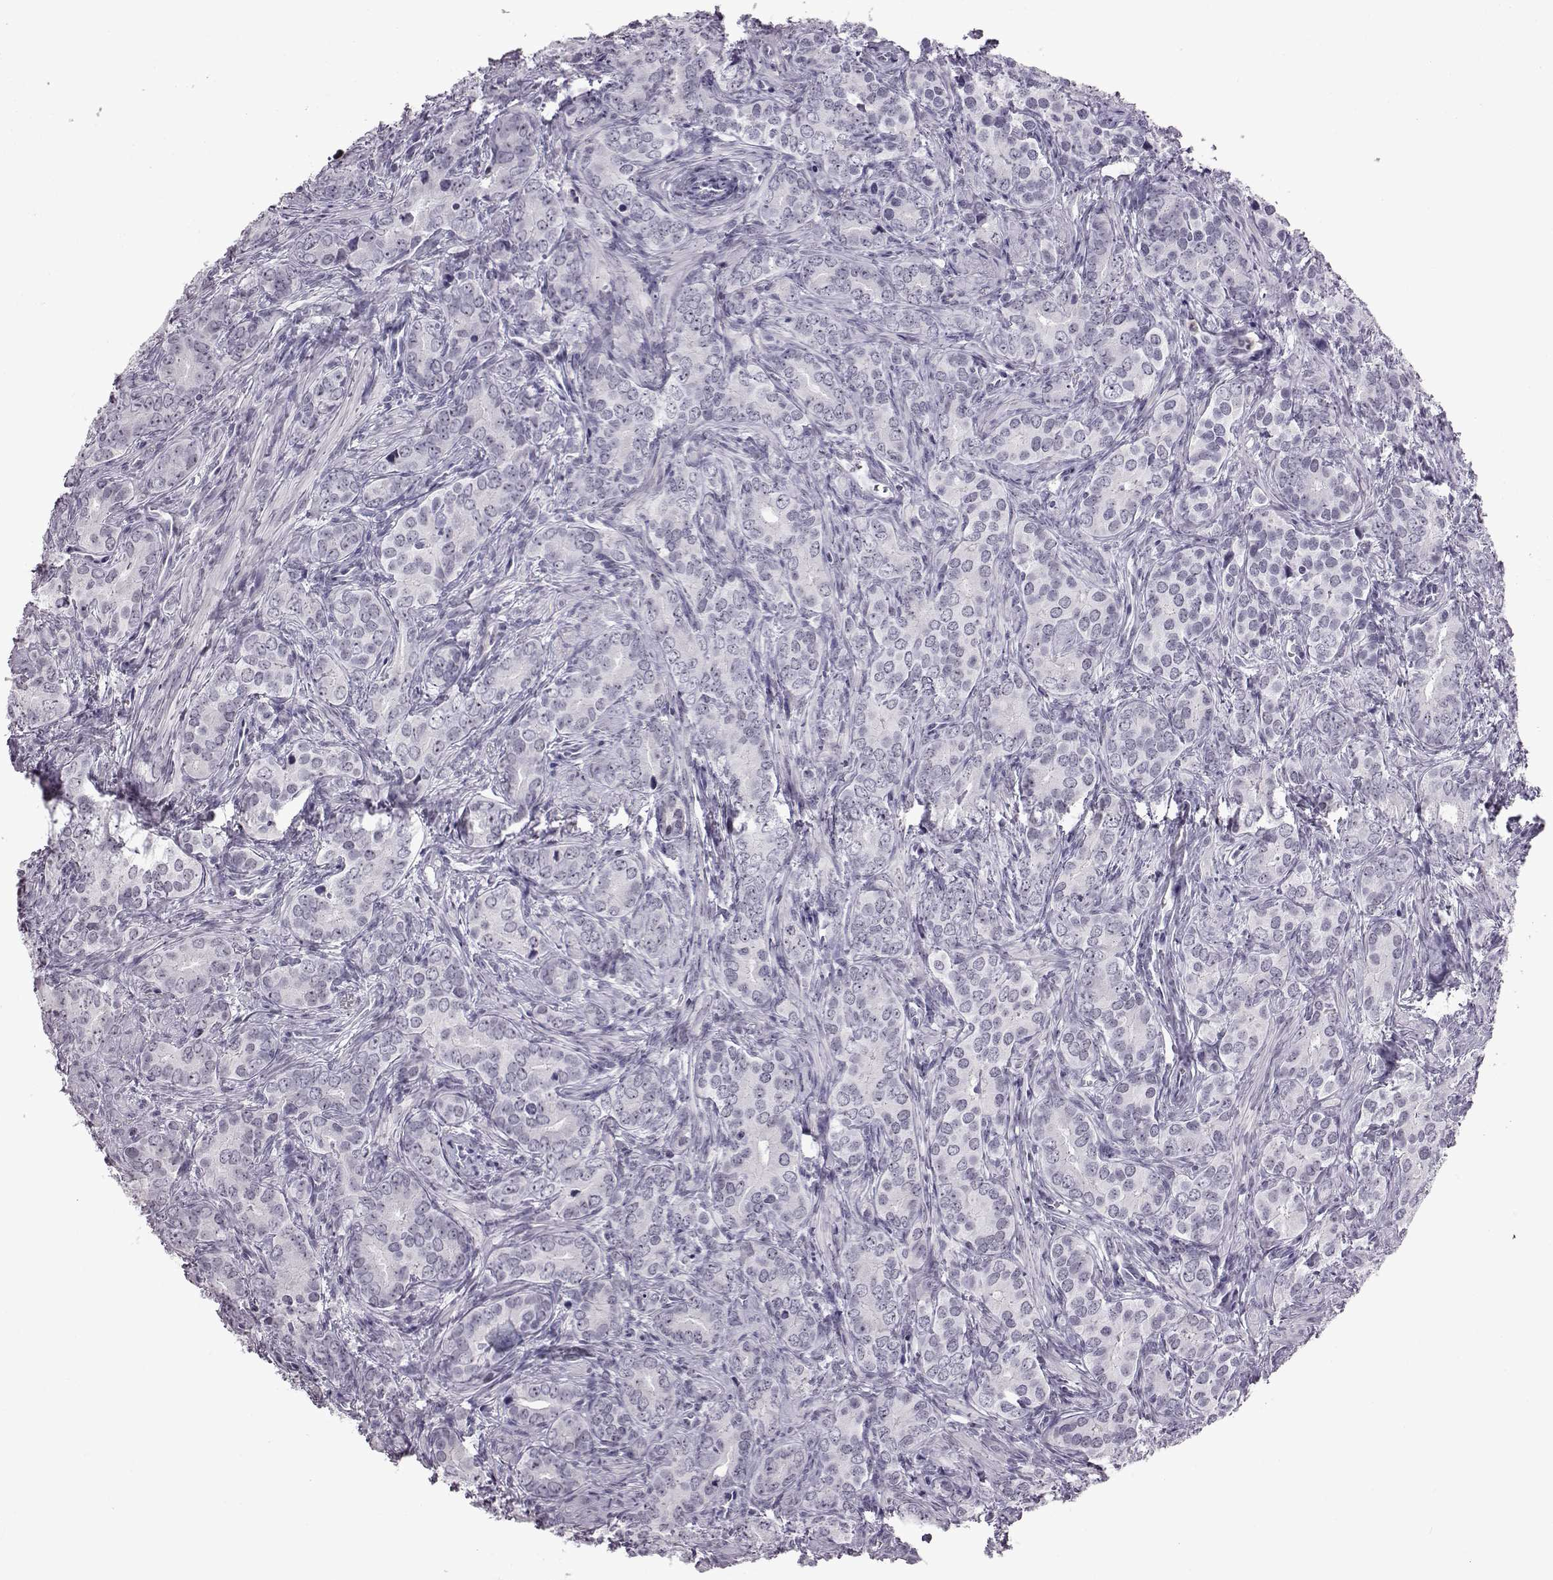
{"staining": {"intensity": "negative", "quantity": "none", "location": "none"}, "tissue": "prostate cancer", "cell_type": "Tumor cells", "image_type": "cancer", "snomed": [{"axis": "morphology", "description": "Adenocarcinoma, High grade"}, {"axis": "topography", "description": "Prostate"}], "caption": "IHC histopathology image of prostate cancer (high-grade adenocarcinoma) stained for a protein (brown), which displays no expression in tumor cells.", "gene": "ADGRG2", "patient": {"sex": "male", "age": 84}}